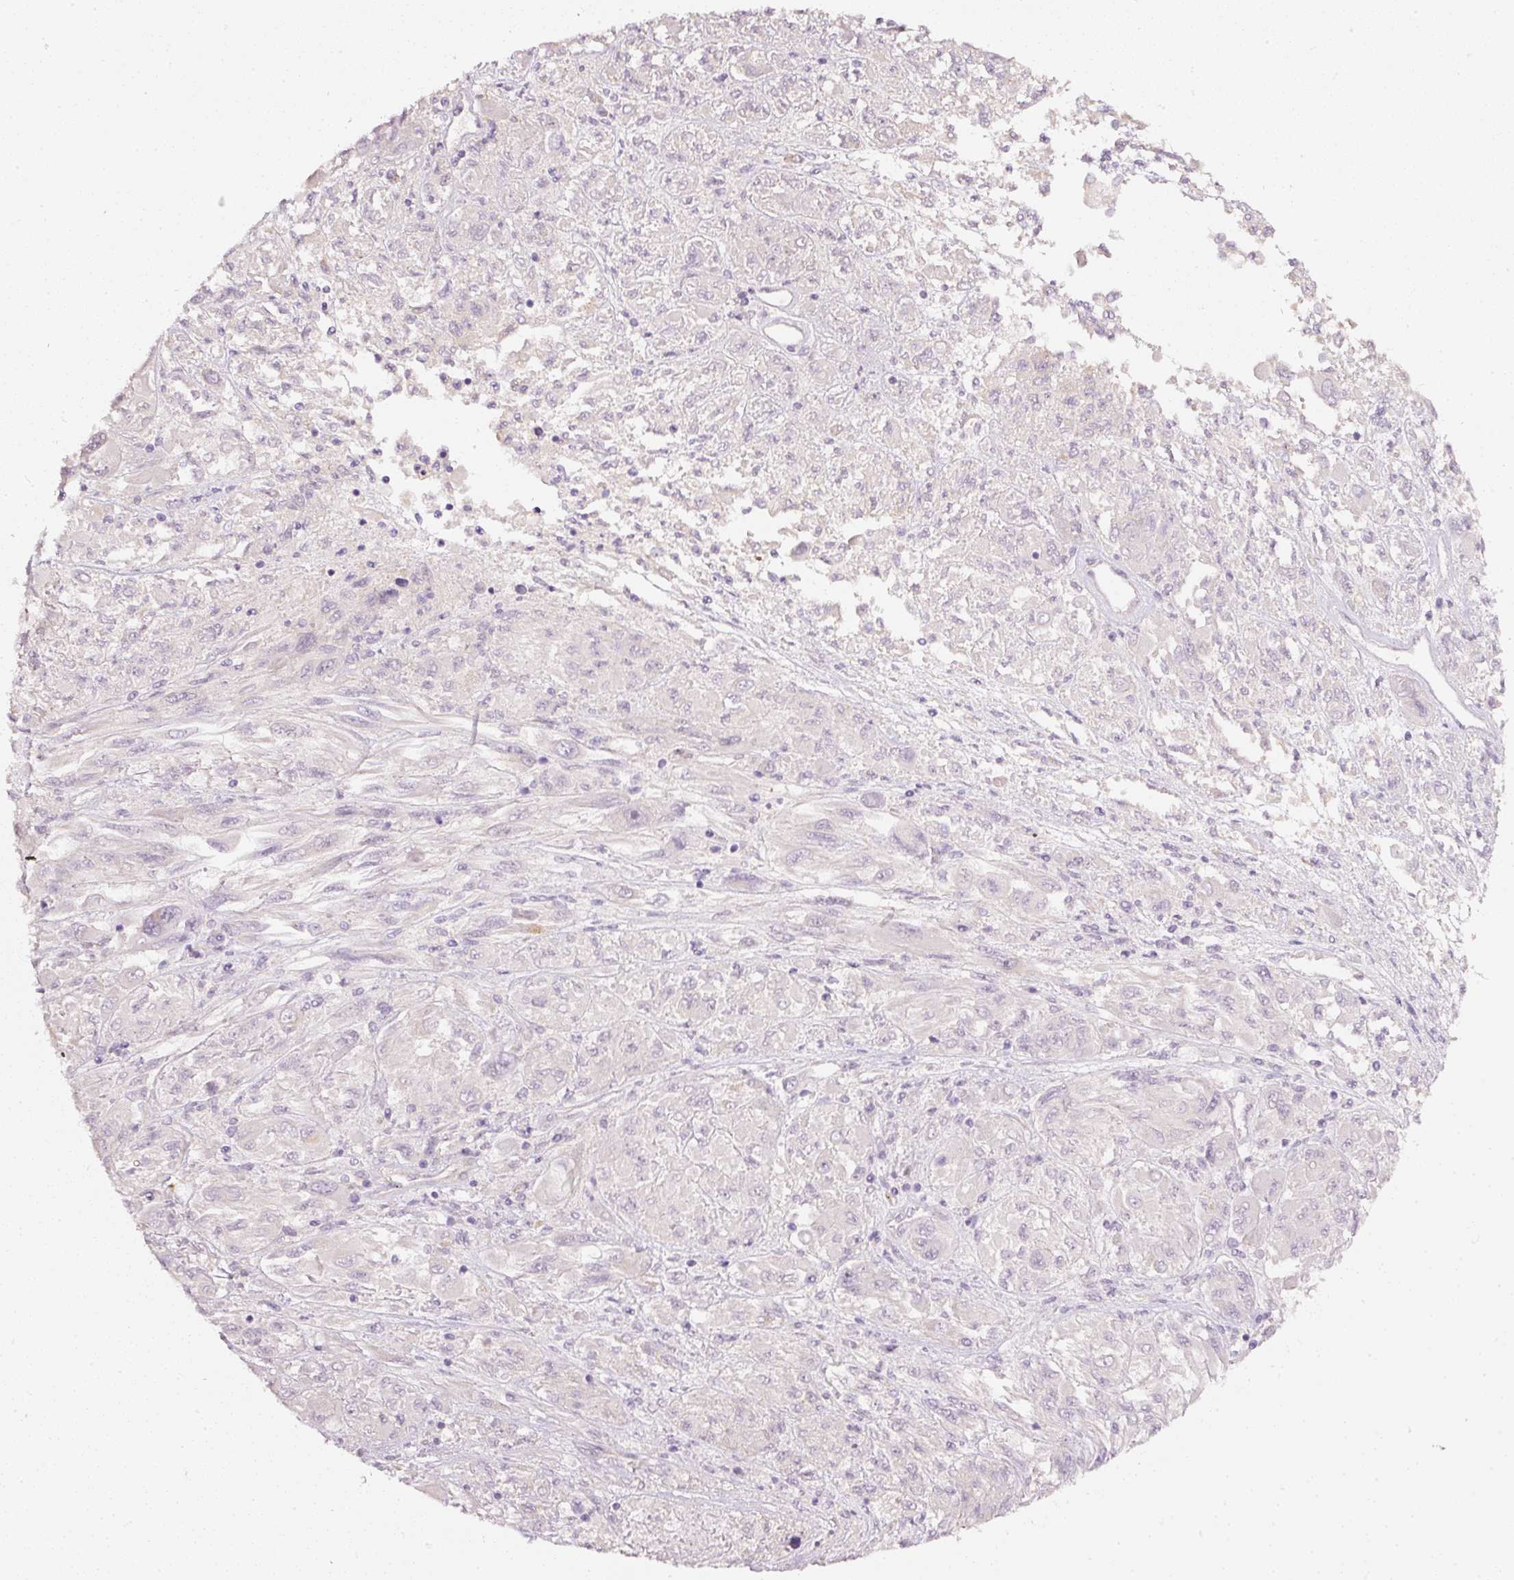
{"staining": {"intensity": "negative", "quantity": "none", "location": "none"}, "tissue": "melanoma", "cell_type": "Tumor cells", "image_type": "cancer", "snomed": [{"axis": "morphology", "description": "Malignant melanoma, NOS"}, {"axis": "topography", "description": "Skin"}], "caption": "Protein analysis of malignant melanoma exhibits no significant positivity in tumor cells.", "gene": "TOGARAM1", "patient": {"sex": "female", "age": 91}}